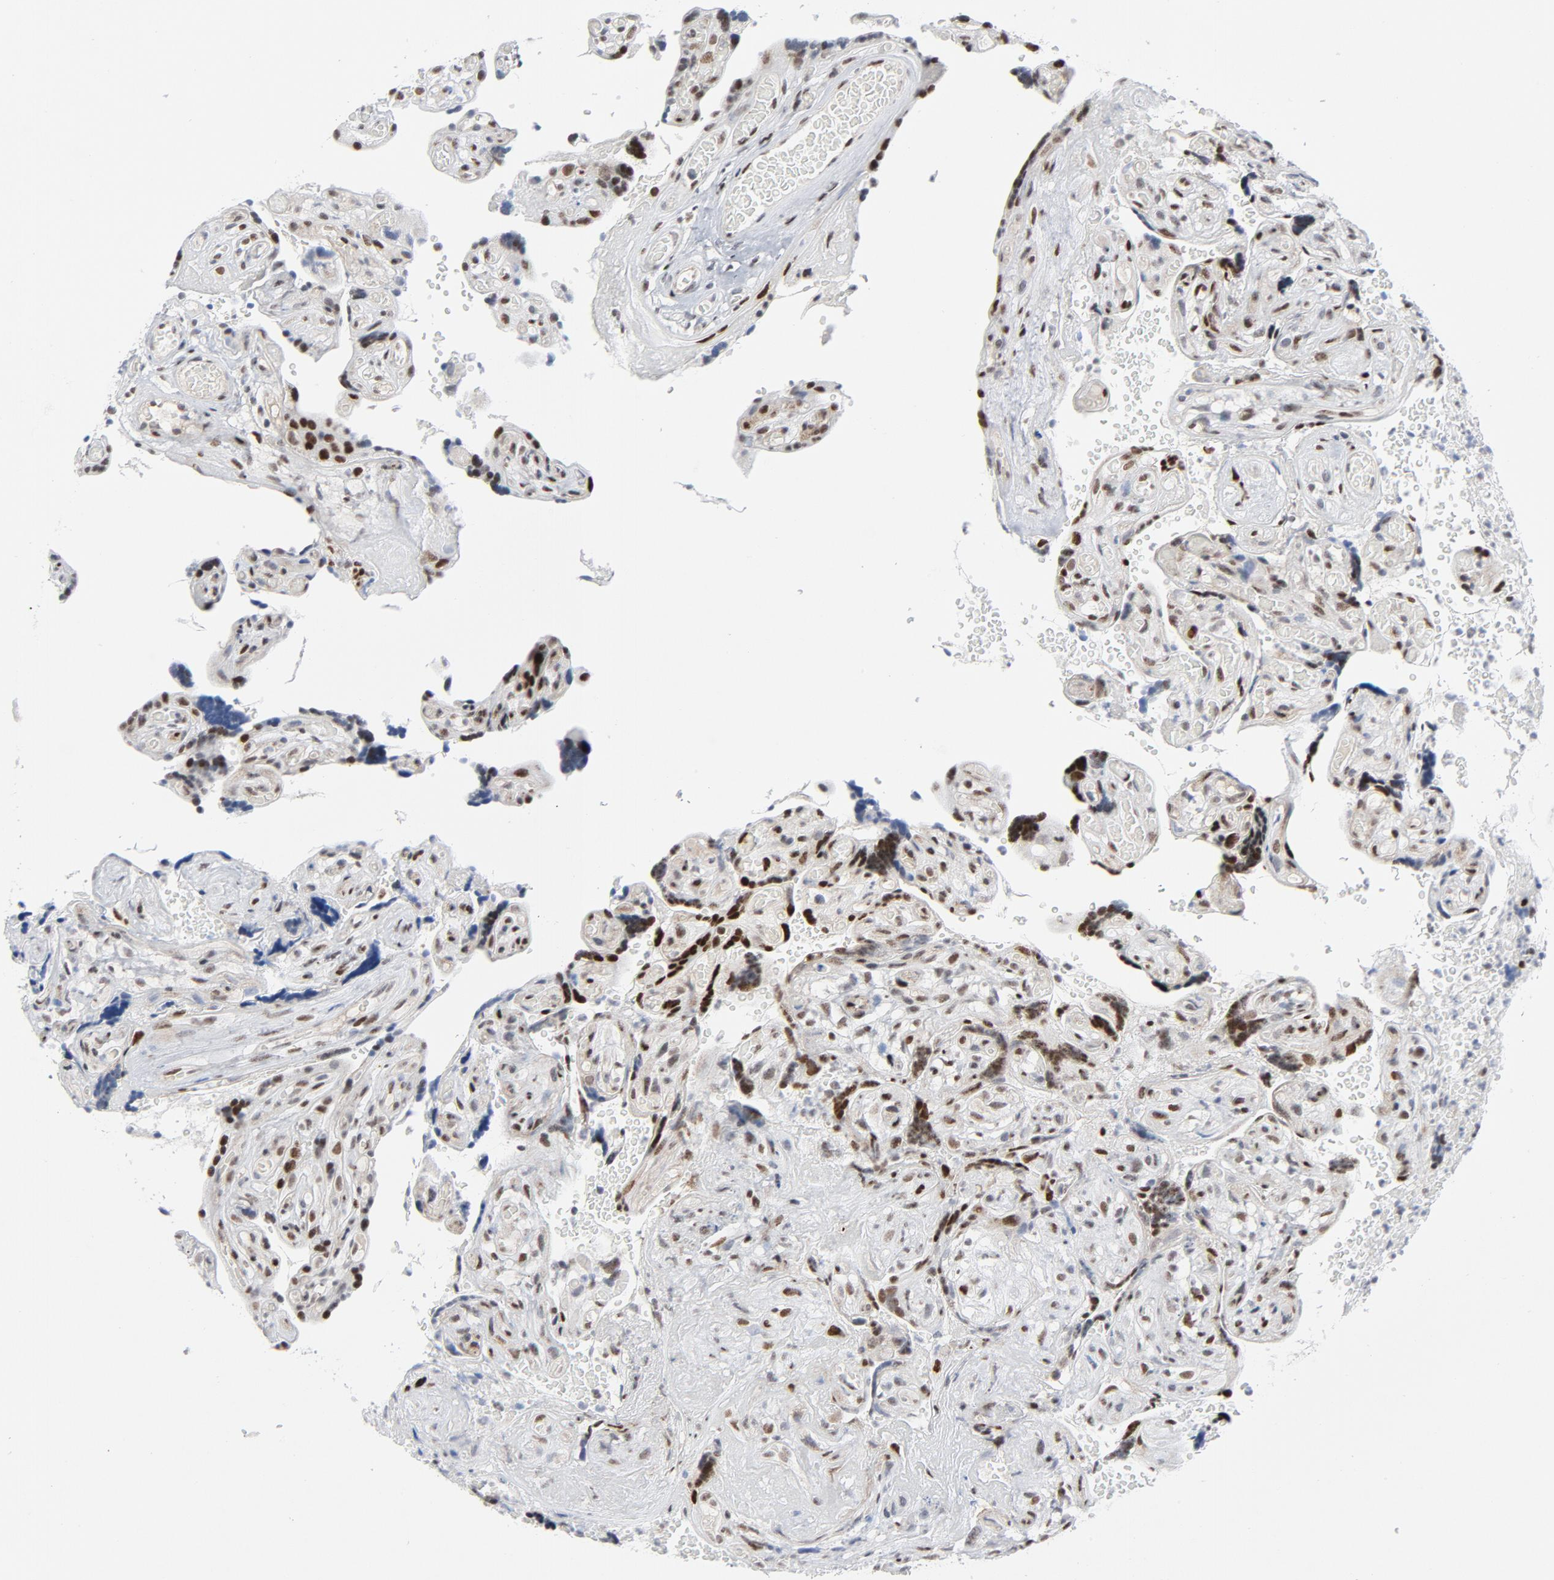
{"staining": {"intensity": "strong", "quantity": ">75%", "location": "nuclear"}, "tissue": "placenta", "cell_type": "Decidual cells", "image_type": "normal", "snomed": [{"axis": "morphology", "description": "Normal tissue, NOS"}, {"axis": "topography", "description": "Placenta"}], "caption": "High-power microscopy captured an immunohistochemistry (IHC) histopathology image of unremarkable placenta, revealing strong nuclear staining in approximately >75% of decidual cells. (DAB (3,3'-diaminobenzidine) IHC with brightfield microscopy, high magnification).", "gene": "HSF1", "patient": {"sex": "female", "age": 30}}